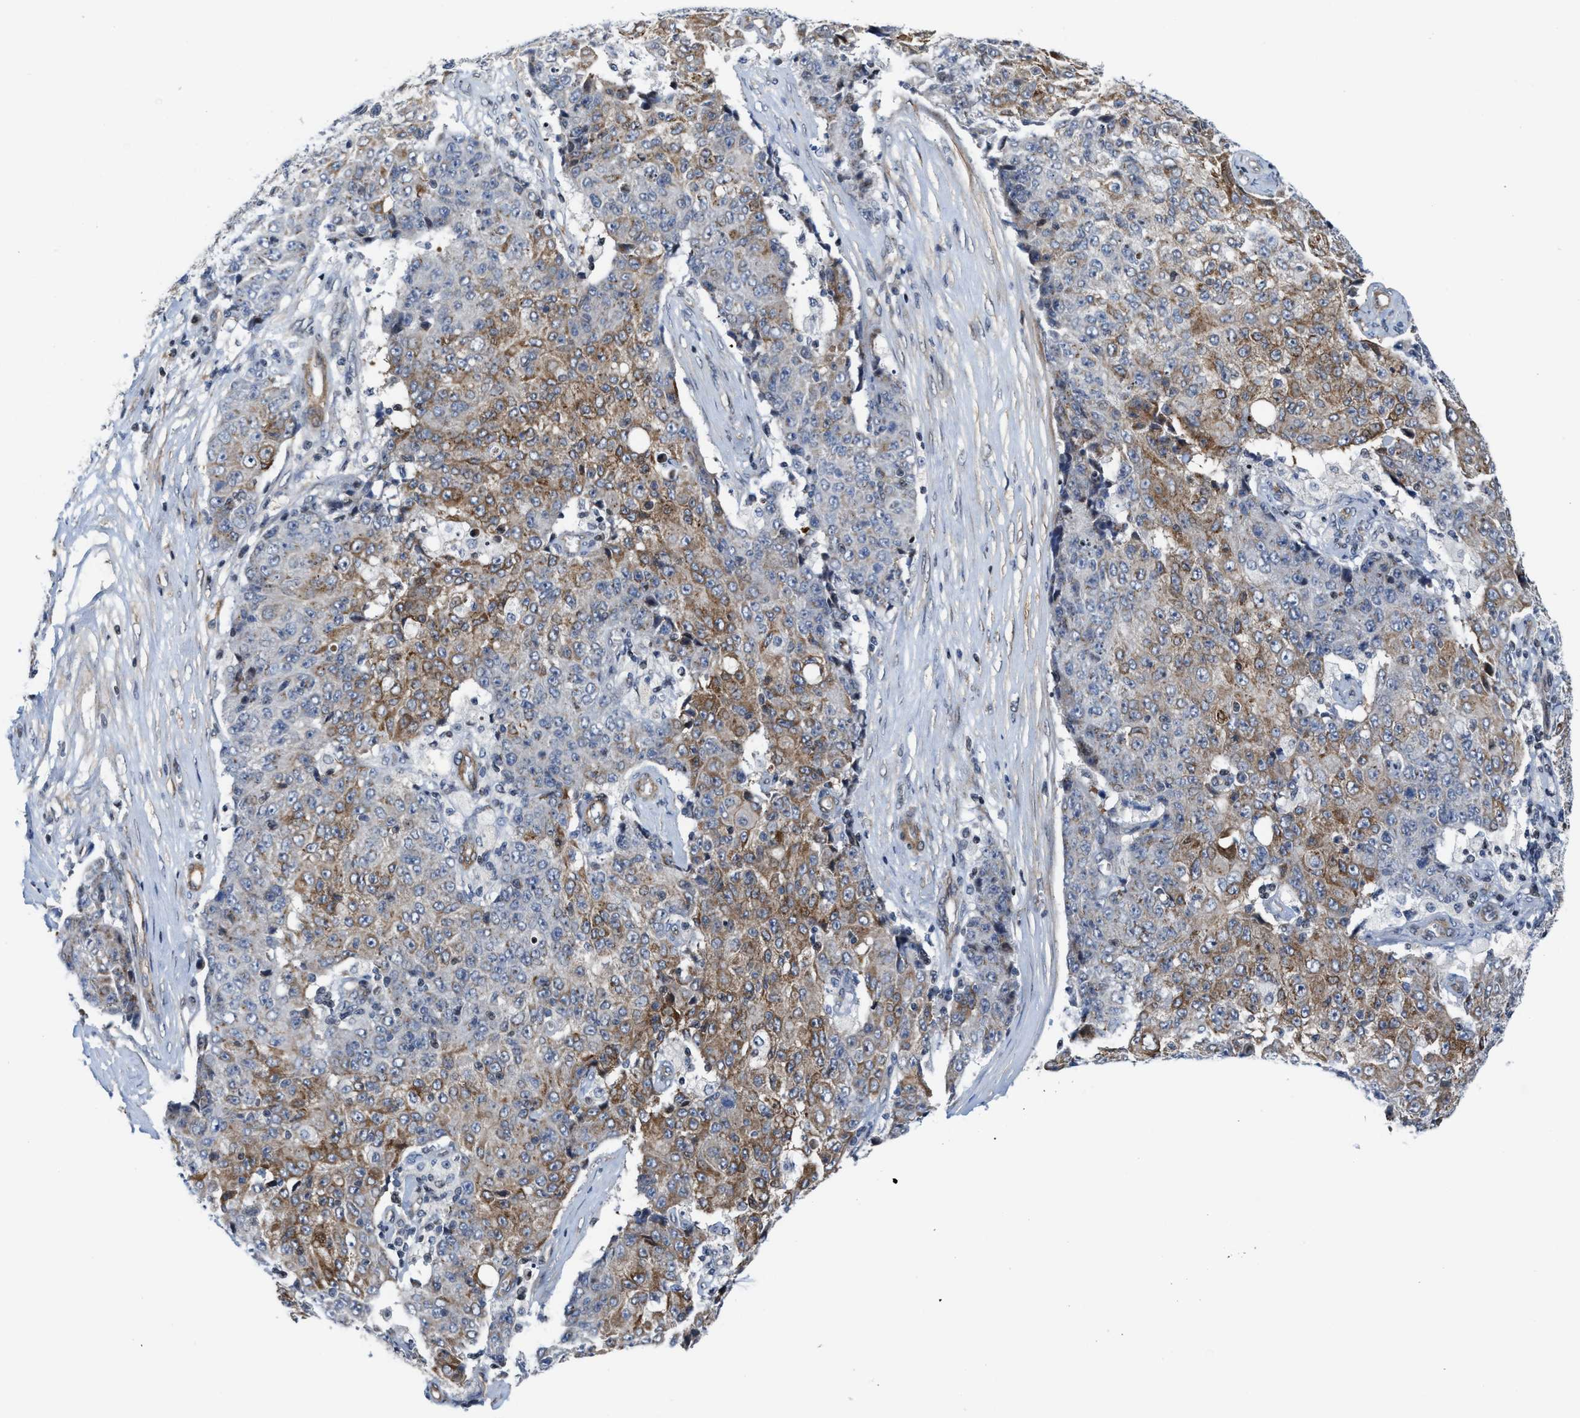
{"staining": {"intensity": "moderate", "quantity": "25%-75%", "location": "cytoplasmic/membranous"}, "tissue": "ovarian cancer", "cell_type": "Tumor cells", "image_type": "cancer", "snomed": [{"axis": "morphology", "description": "Carcinoma, endometroid"}, {"axis": "topography", "description": "Ovary"}], "caption": "Tumor cells exhibit moderate cytoplasmic/membranous positivity in about 25%-75% of cells in endometroid carcinoma (ovarian).", "gene": "TGFB1I1", "patient": {"sex": "female", "age": 42}}